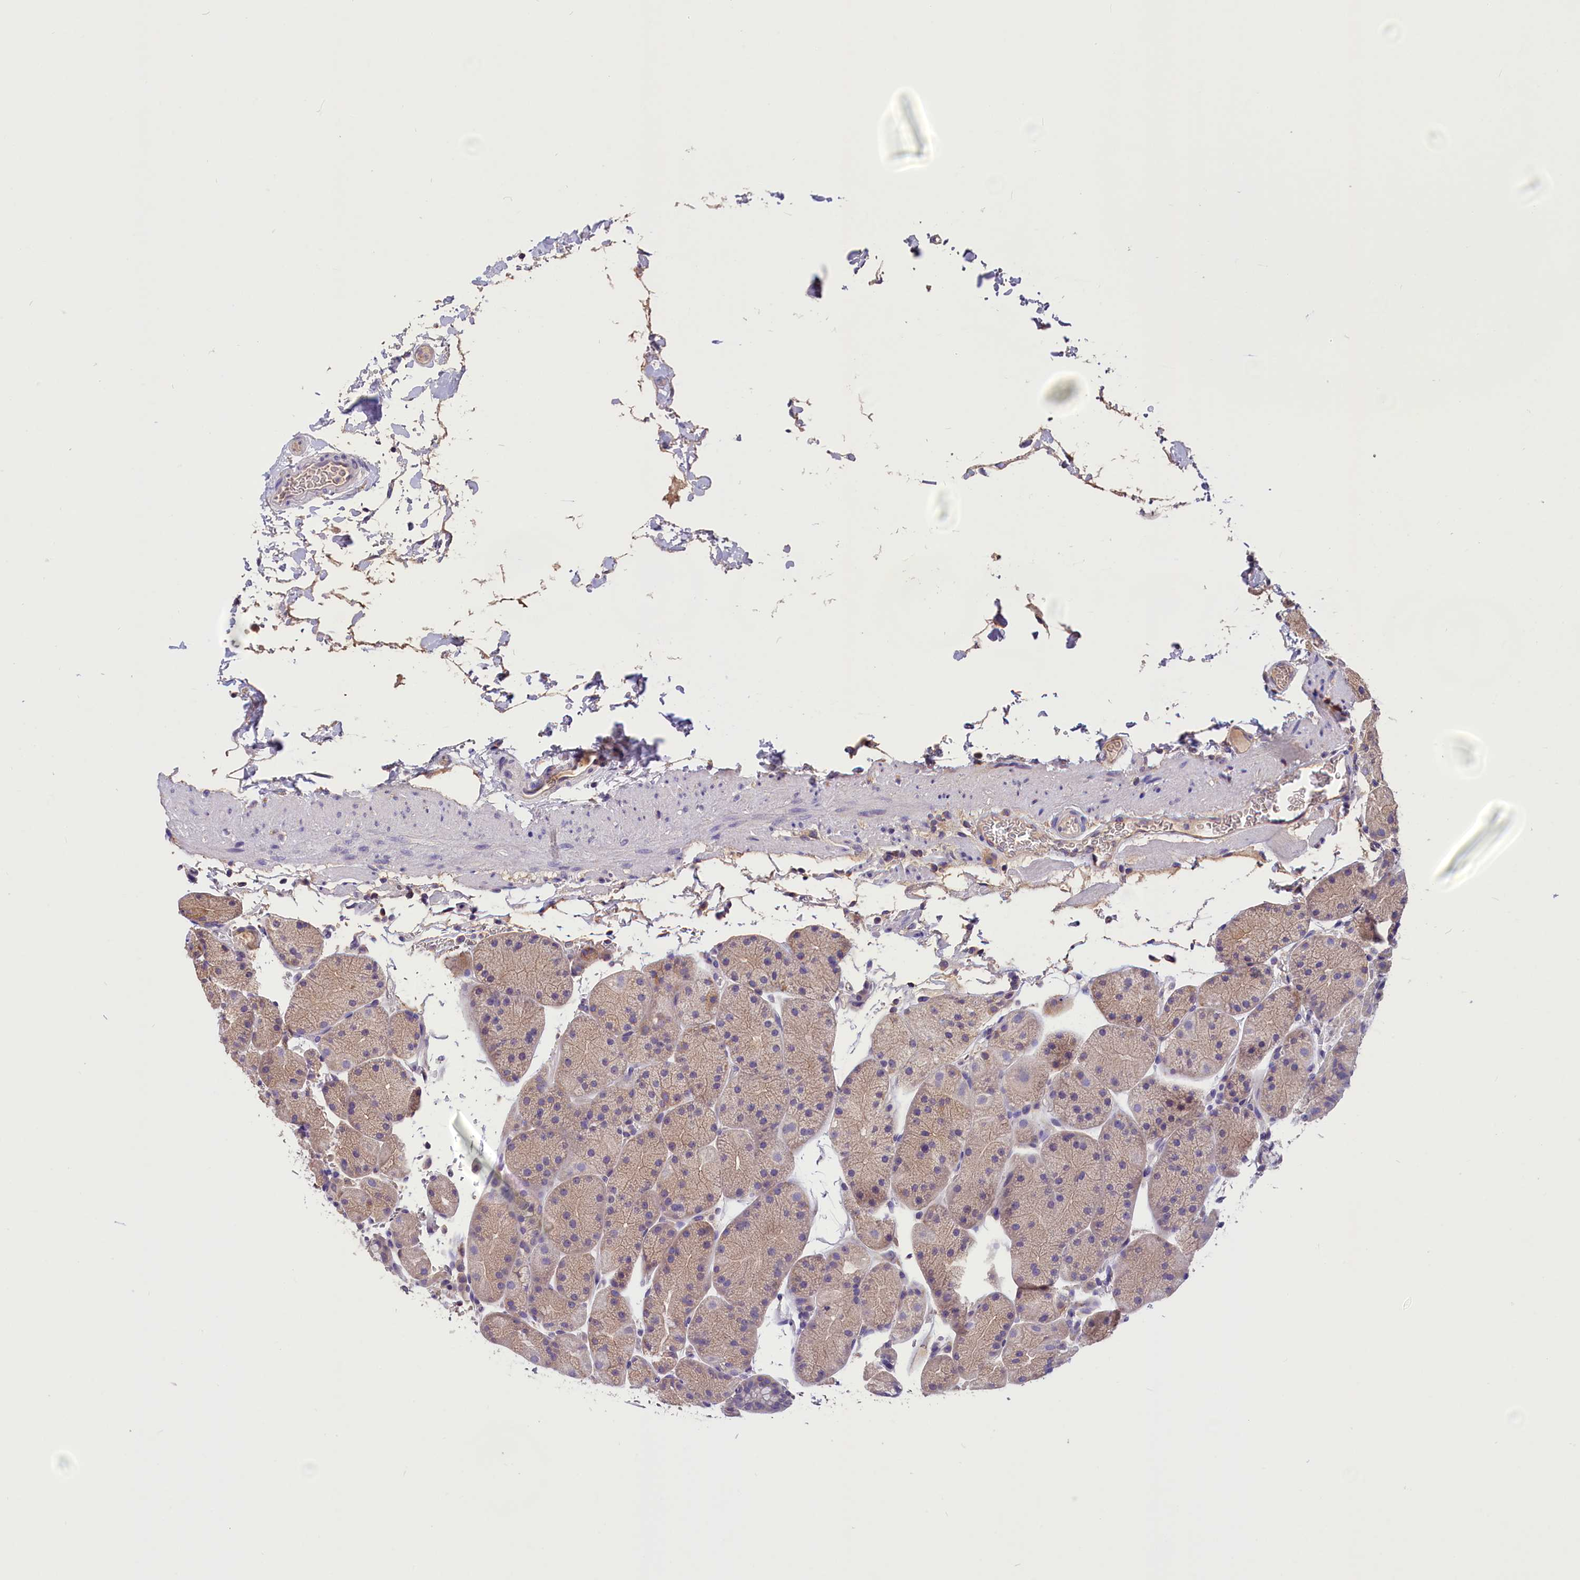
{"staining": {"intensity": "weak", "quantity": "25%-75%", "location": "cytoplasmic/membranous"}, "tissue": "stomach", "cell_type": "Glandular cells", "image_type": "normal", "snomed": [{"axis": "morphology", "description": "Normal tissue, NOS"}, {"axis": "topography", "description": "Stomach, upper"}, {"axis": "topography", "description": "Stomach, lower"}], "caption": "Normal stomach reveals weak cytoplasmic/membranous expression in about 25%-75% of glandular cells.", "gene": "AP3B2", "patient": {"sex": "male", "age": 67}}